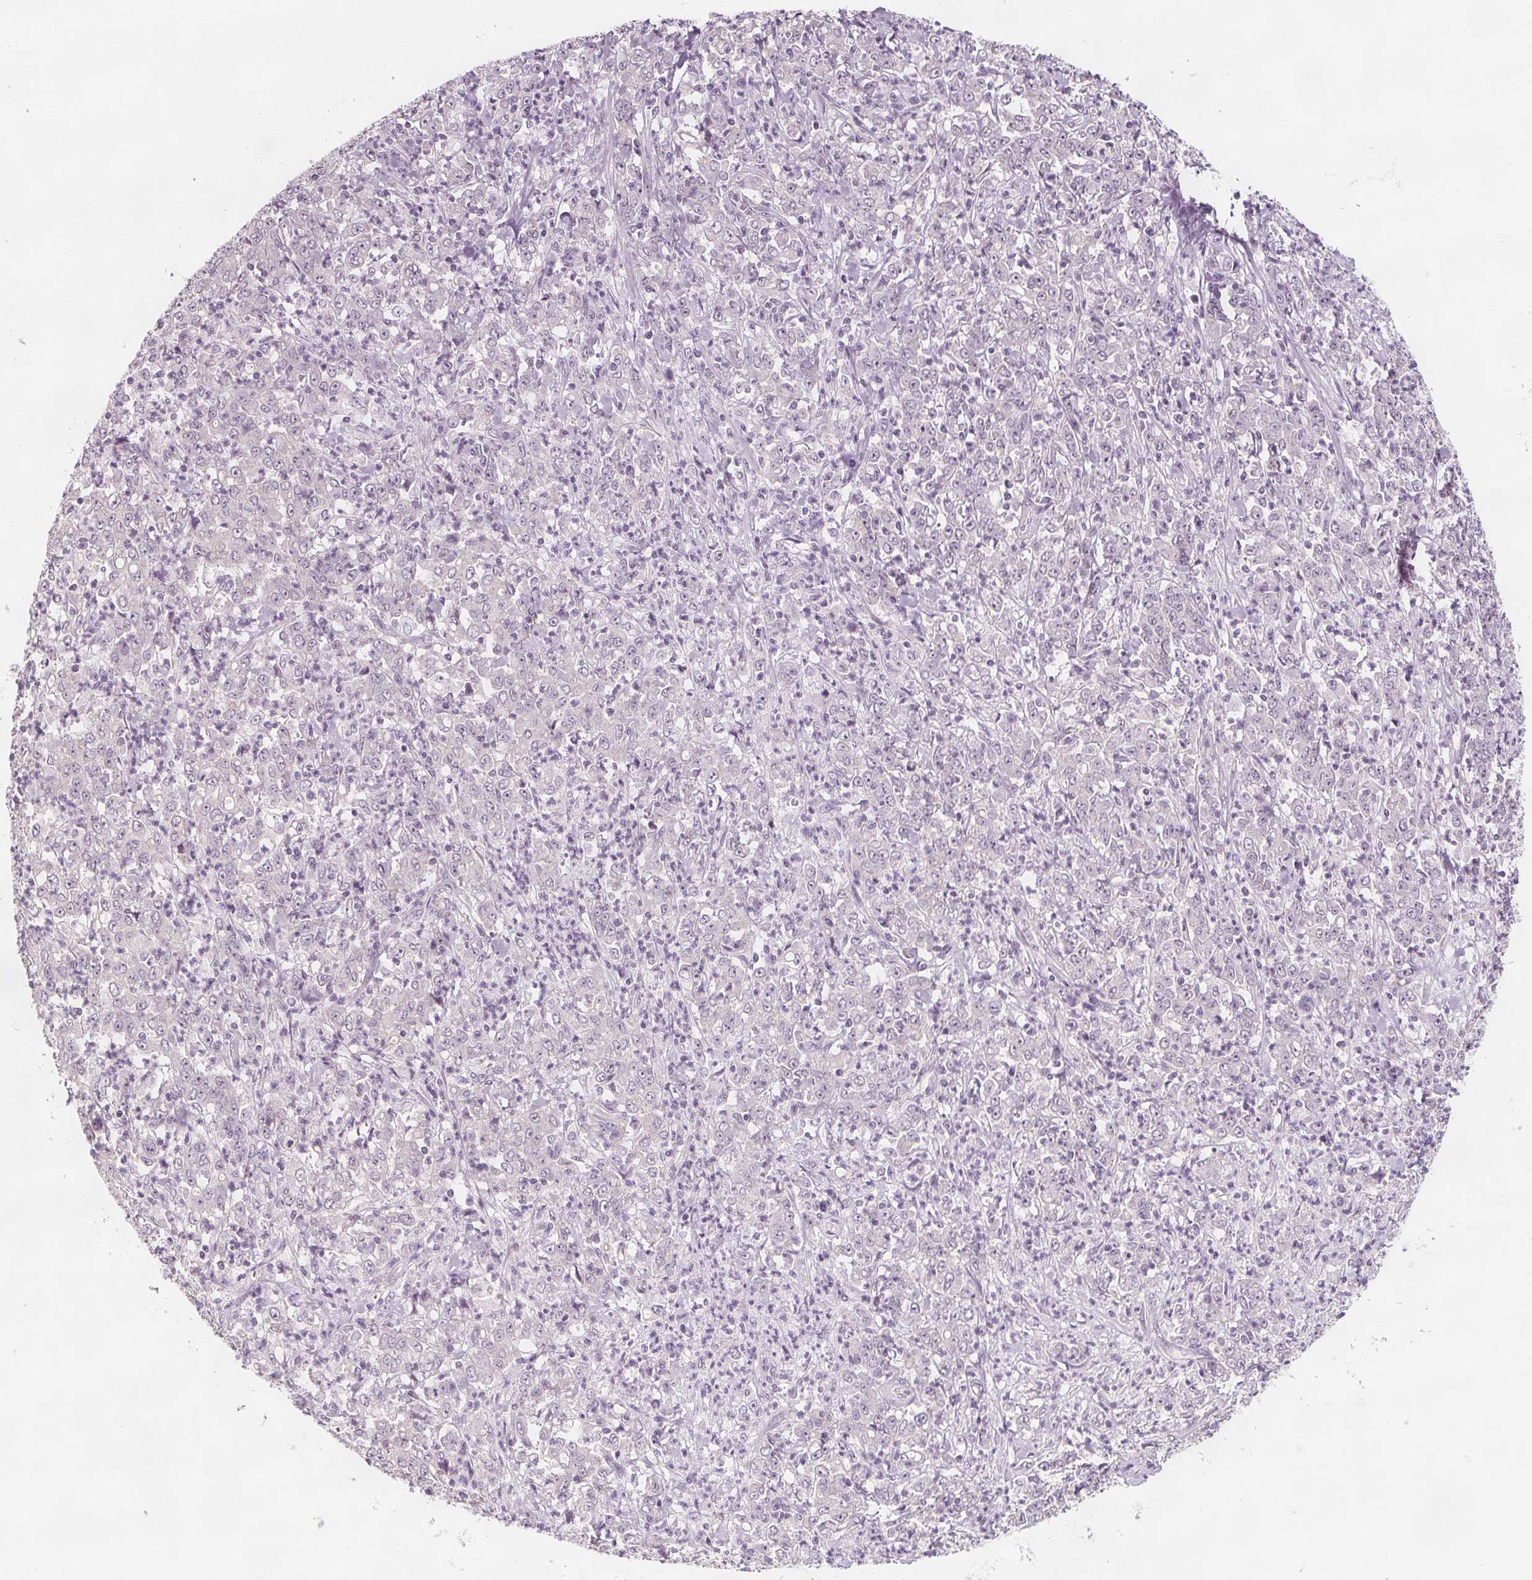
{"staining": {"intensity": "negative", "quantity": "none", "location": "none"}, "tissue": "stomach cancer", "cell_type": "Tumor cells", "image_type": "cancer", "snomed": [{"axis": "morphology", "description": "Adenocarcinoma, NOS"}, {"axis": "topography", "description": "Stomach, lower"}], "caption": "This image is of stomach cancer stained with immunohistochemistry to label a protein in brown with the nuclei are counter-stained blue. There is no expression in tumor cells. Brightfield microscopy of immunohistochemistry stained with DAB (brown) and hematoxylin (blue), captured at high magnification.", "gene": "C1orf167", "patient": {"sex": "female", "age": 71}}